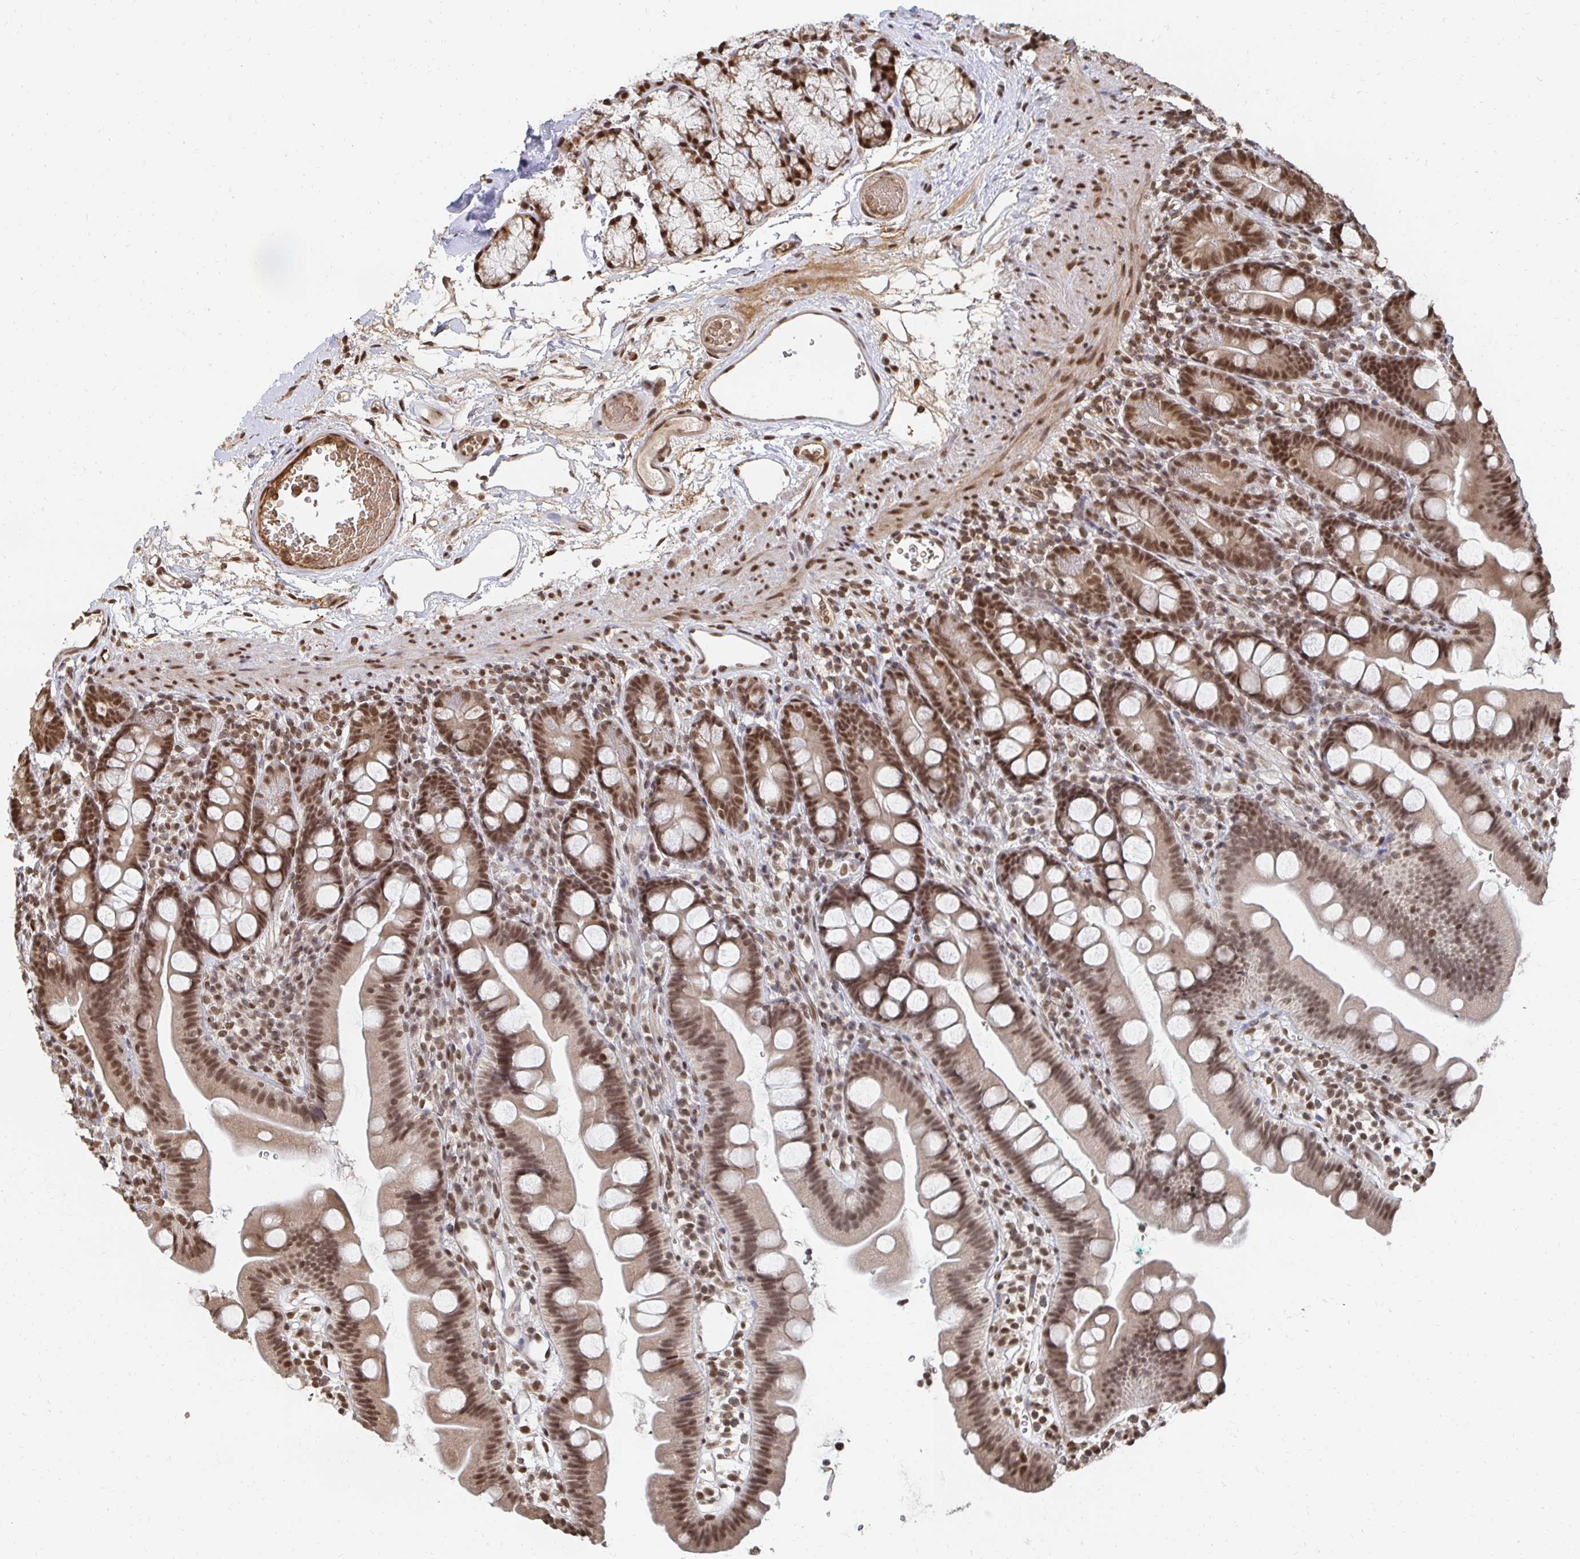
{"staining": {"intensity": "strong", "quantity": ">75%", "location": "nuclear"}, "tissue": "duodenum", "cell_type": "Glandular cells", "image_type": "normal", "snomed": [{"axis": "morphology", "description": "Normal tissue, NOS"}, {"axis": "topography", "description": "Duodenum"}], "caption": "About >75% of glandular cells in unremarkable human duodenum exhibit strong nuclear protein expression as visualized by brown immunohistochemical staining.", "gene": "GTF3C6", "patient": {"sex": "female", "age": 67}}